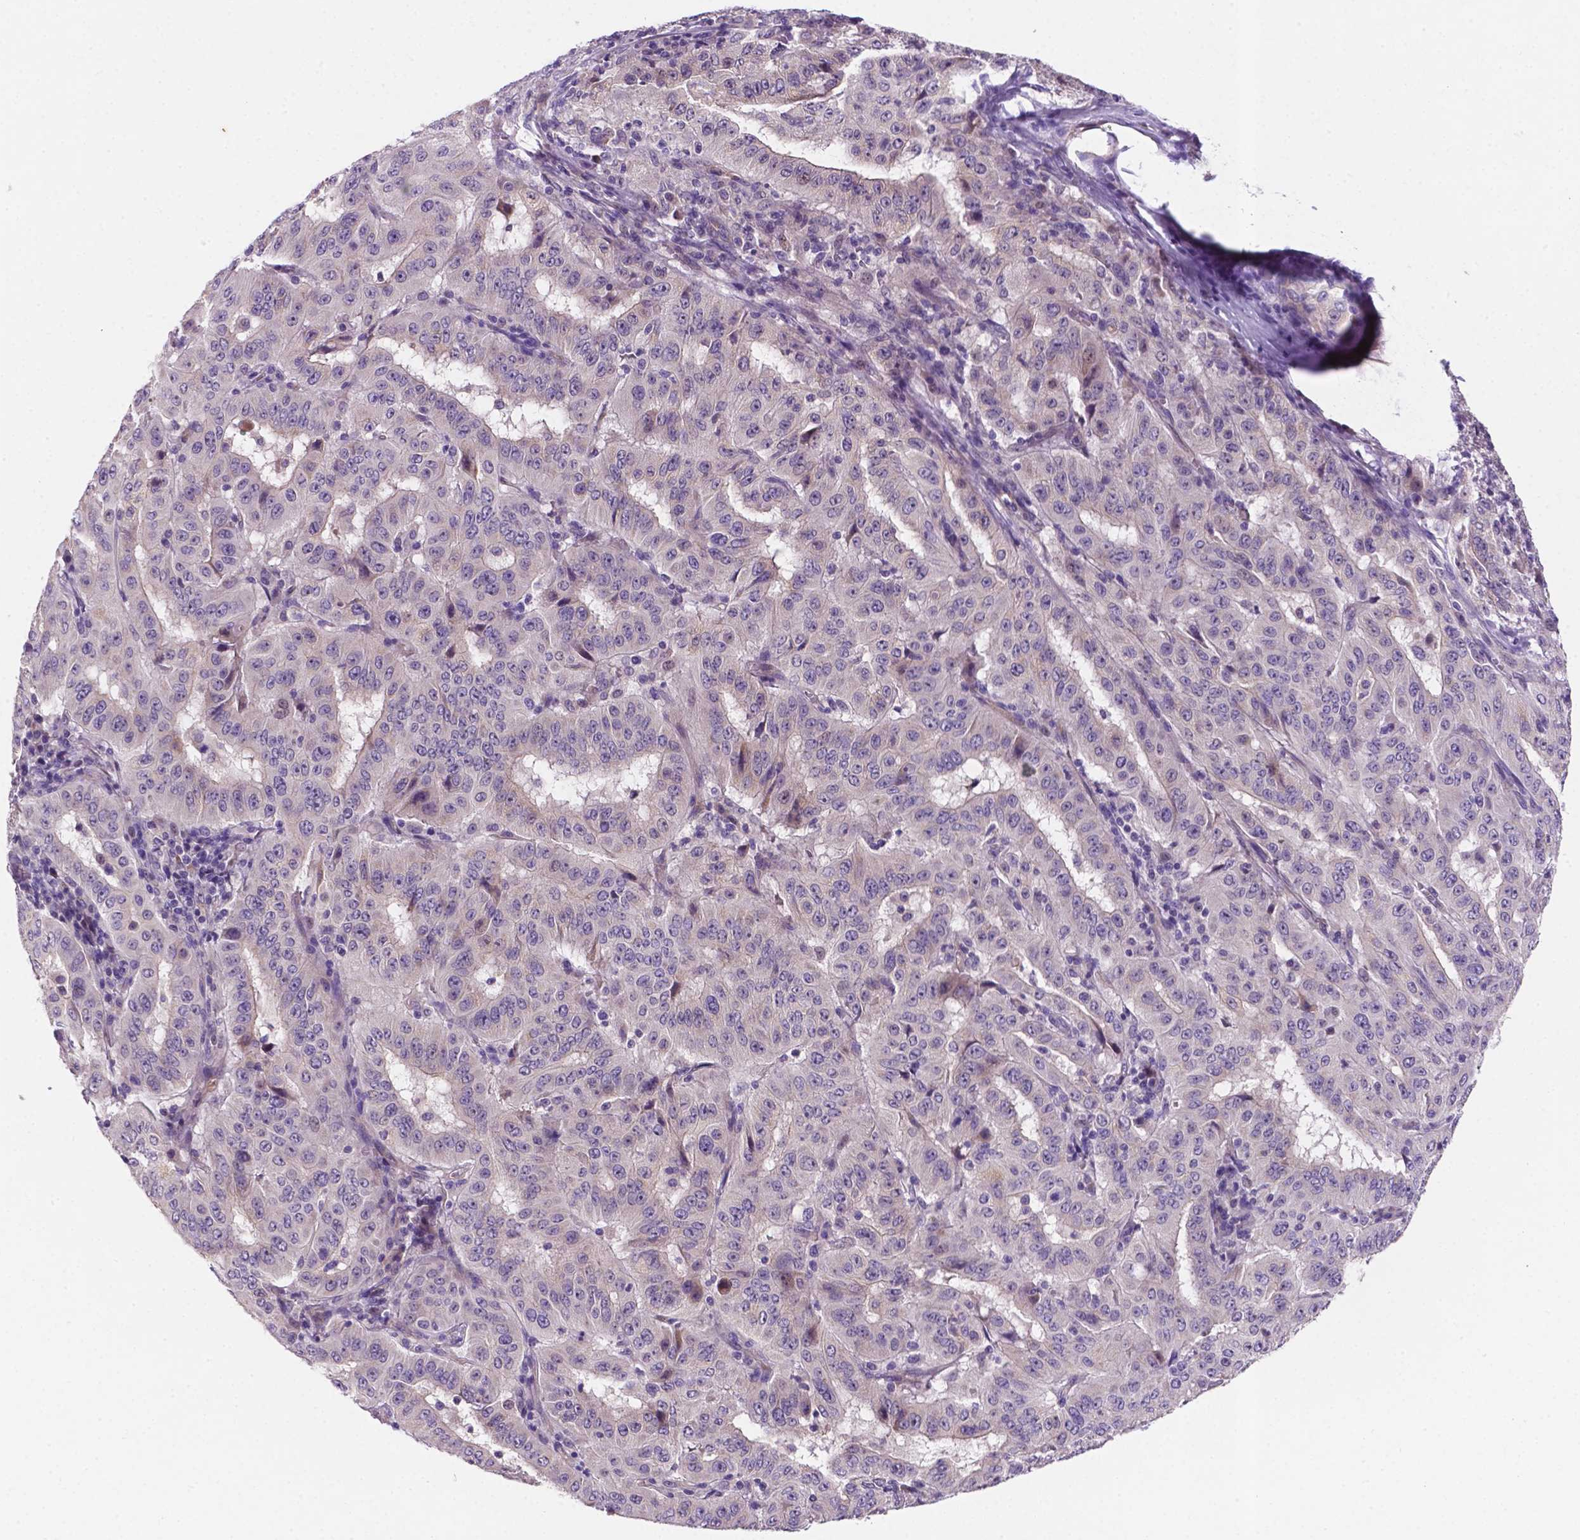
{"staining": {"intensity": "negative", "quantity": "none", "location": "none"}, "tissue": "pancreatic cancer", "cell_type": "Tumor cells", "image_type": "cancer", "snomed": [{"axis": "morphology", "description": "Adenocarcinoma, NOS"}, {"axis": "topography", "description": "Pancreas"}], "caption": "Protein analysis of pancreatic cancer (adenocarcinoma) reveals no significant staining in tumor cells. The staining is performed using DAB (3,3'-diaminobenzidine) brown chromogen with nuclei counter-stained in using hematoxylin.", "gene": "TM4SF20", "patient": {"sex": "male", "age": 63}}